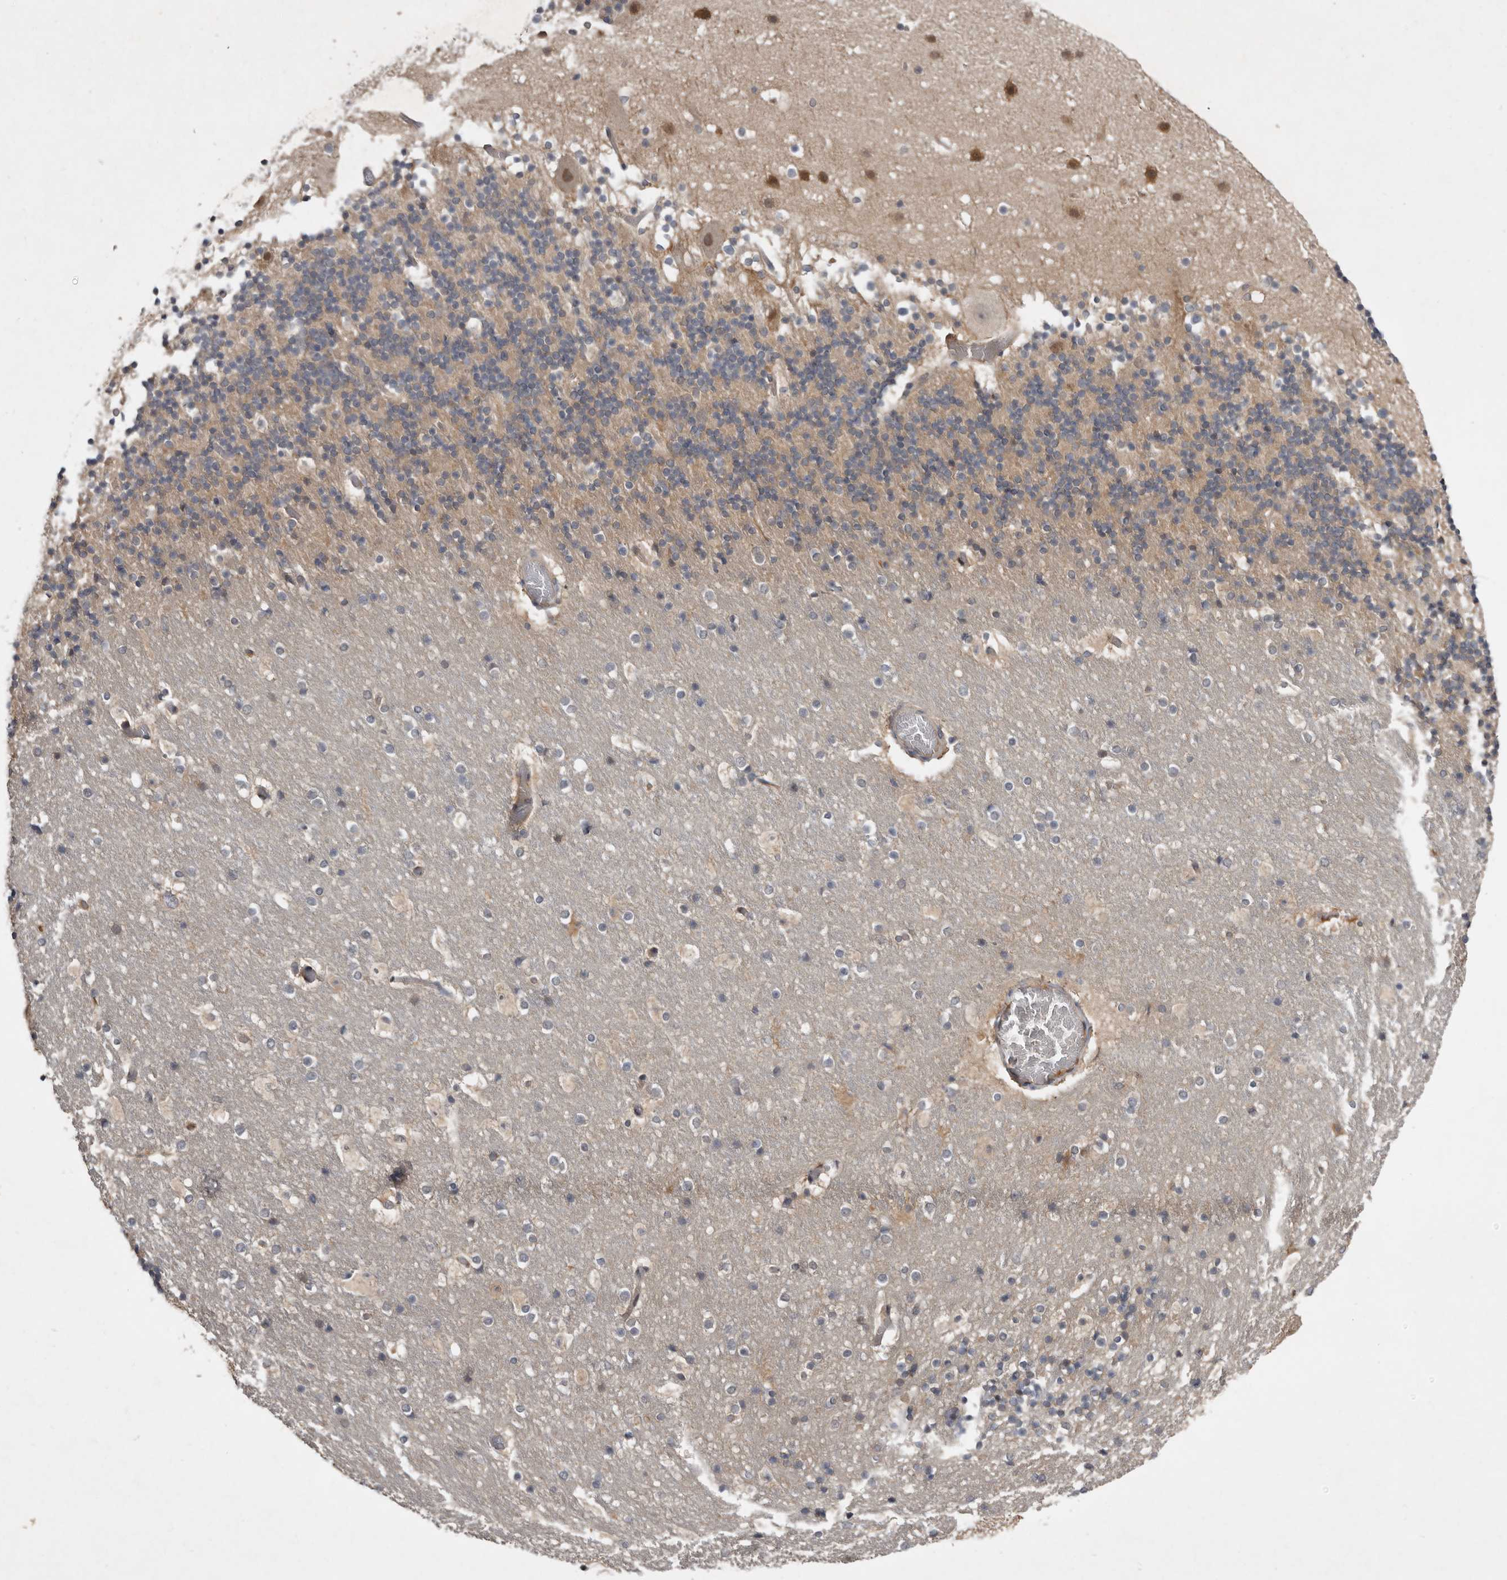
{"staining": {"intensity": "weak", "quantity": "25%-75%", "location": "cytoplasmic/membranous"}, "tissue": "cerebellum", "cell_type": "Cells in granular layer", "image_type": "normal", "snomed": [{"axis": "morphology", "description": "Normal tissue, NOS"}, {"axis": "topography", "description": "Cerebellum"}], "caption": "The micrograph displays immunohistochemical staining of unremarkable cerebellum. There is weak cytoplasmic/membranous positivity is present in about 25%-75% of cells in granular layer. The protein is shown in brown color, while the nuclei are stained blue.", "gene": "RBKS", "patient": {"sex": "male", "age": 57}}